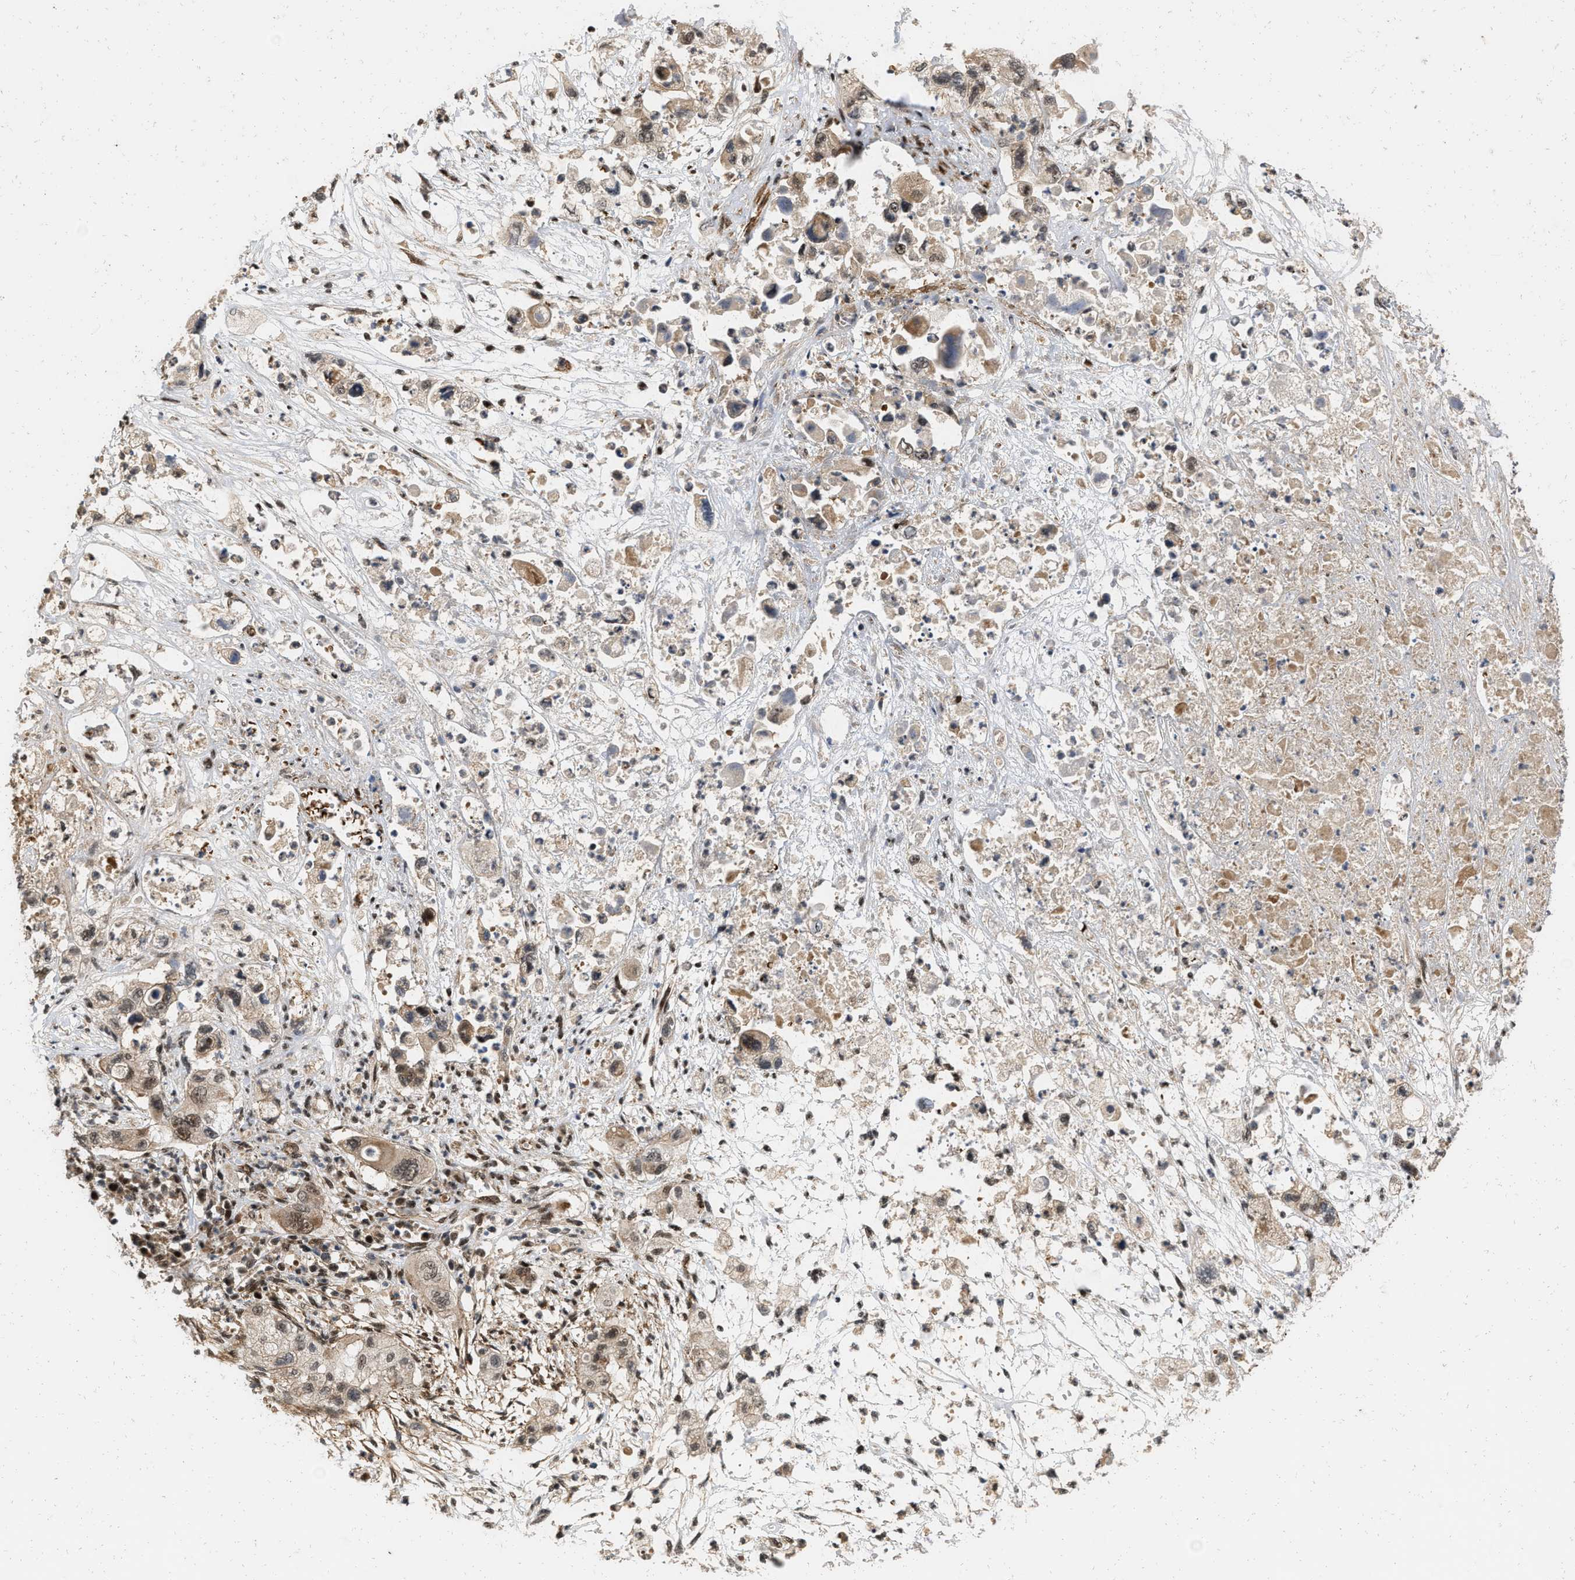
{"staining": {"intensity": "moderate", "quantity": ">75%", "location": "nuclear"}, "tissue": "pancreatic cancer", "cell_type": "Tumor cells", "image_type": "cancer", "snomed": [{"axis": "morphology", "description": "Adenocarcinoma, NOS"}, {"axis": "topography", "description": "Pancreas"}], "caption": "Pancreatic cancer (adenocarcinoma) stained with a brown dye reveals moderate nuclear positive positivity in approximately >75% of tumor cells.", "gene": "ANKRD11", "patient": {"sex": "female", "age": 78}}